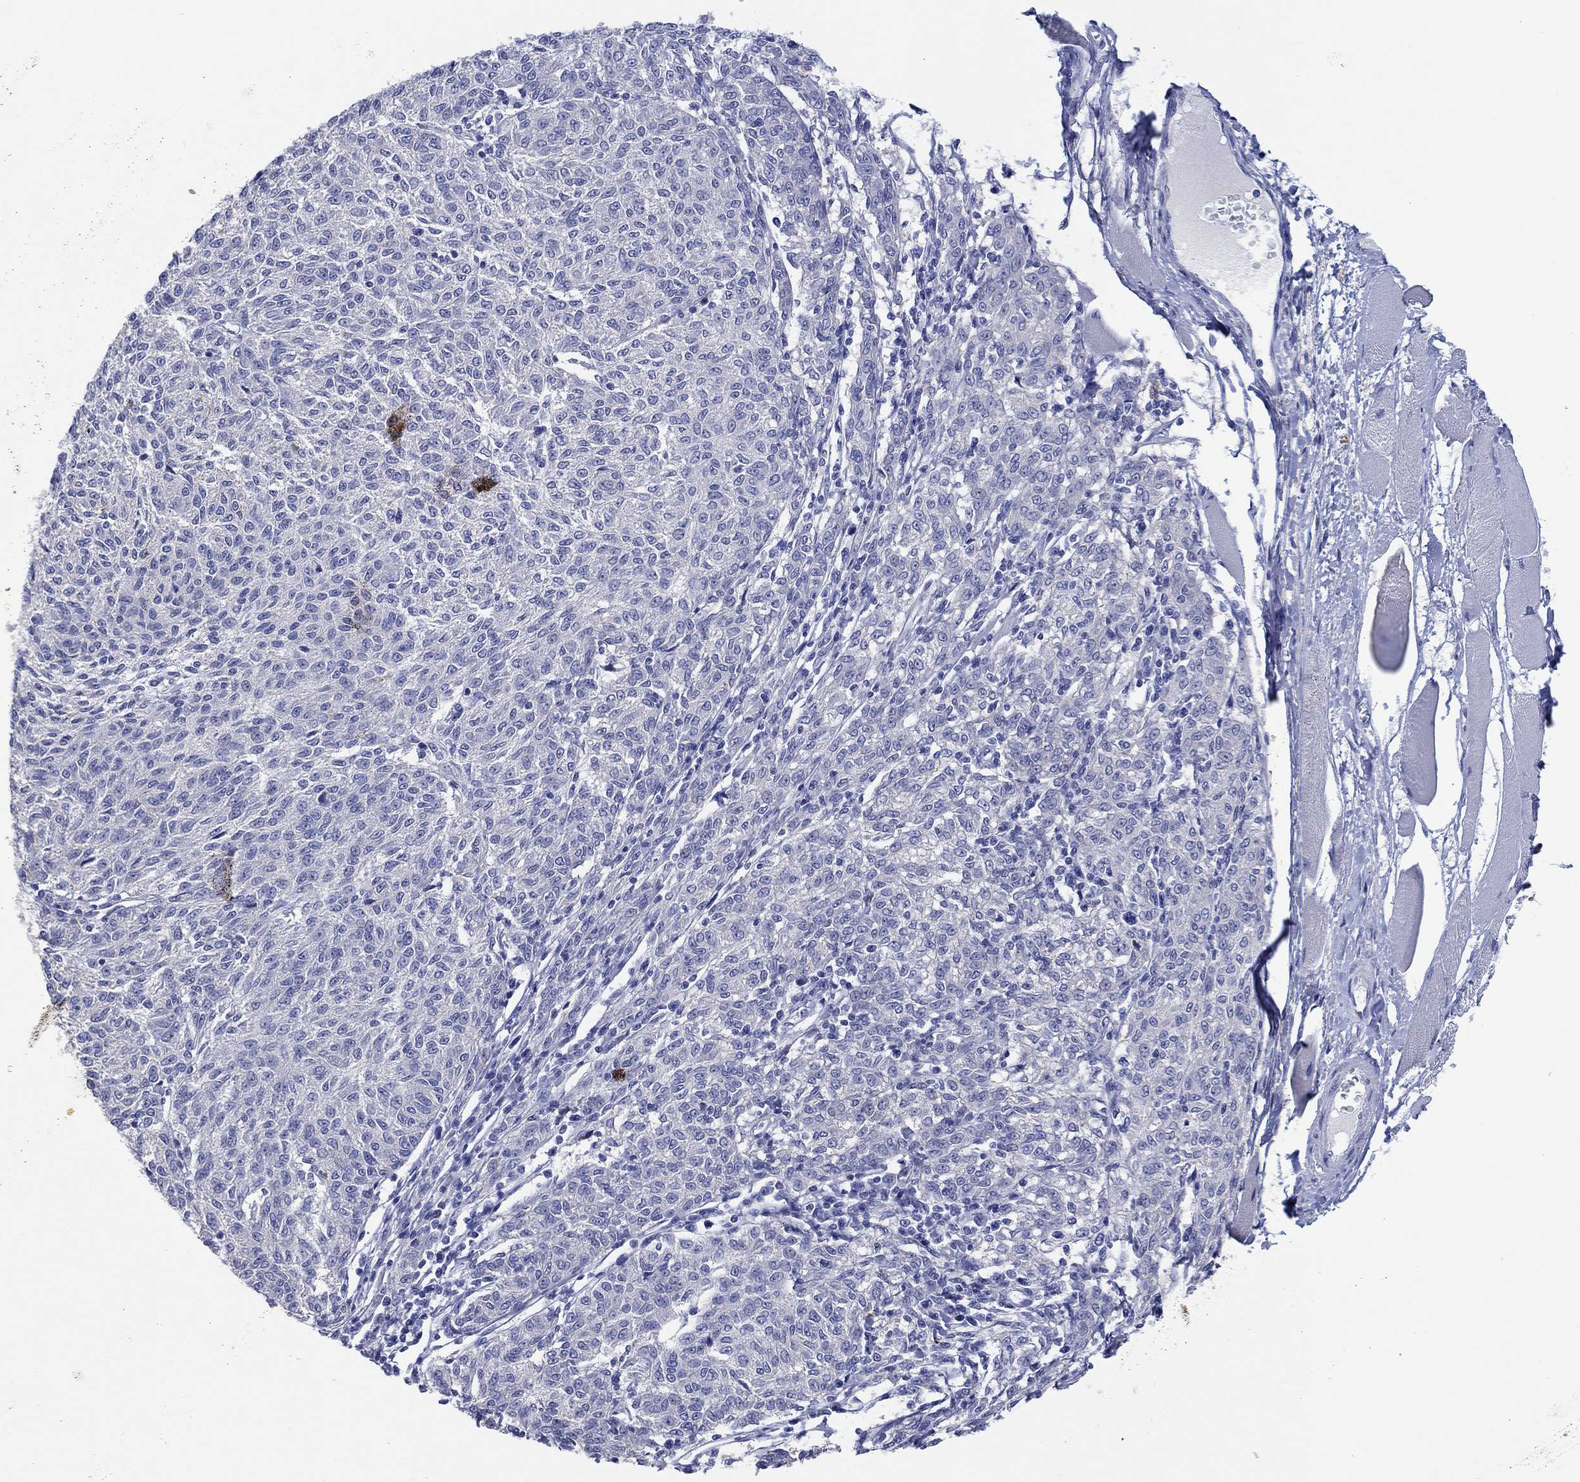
{"staining": {"intensity": "negative", "quantity": "none", "location": "none"}, "tissue": "melanoma", "cell_type": "Tumor cells", "image_type": "cancer", "snomed": [{"axis": "morphology", "description": "Malignant melanoma, NOS"}, {"axis": "topography", "description": "Skin"}], "caption": "The histopathology image displays no staining of tumor cells in malignant melanoma.", "gene": "HDC", "patient": {"sex": "female", "age": 72}}